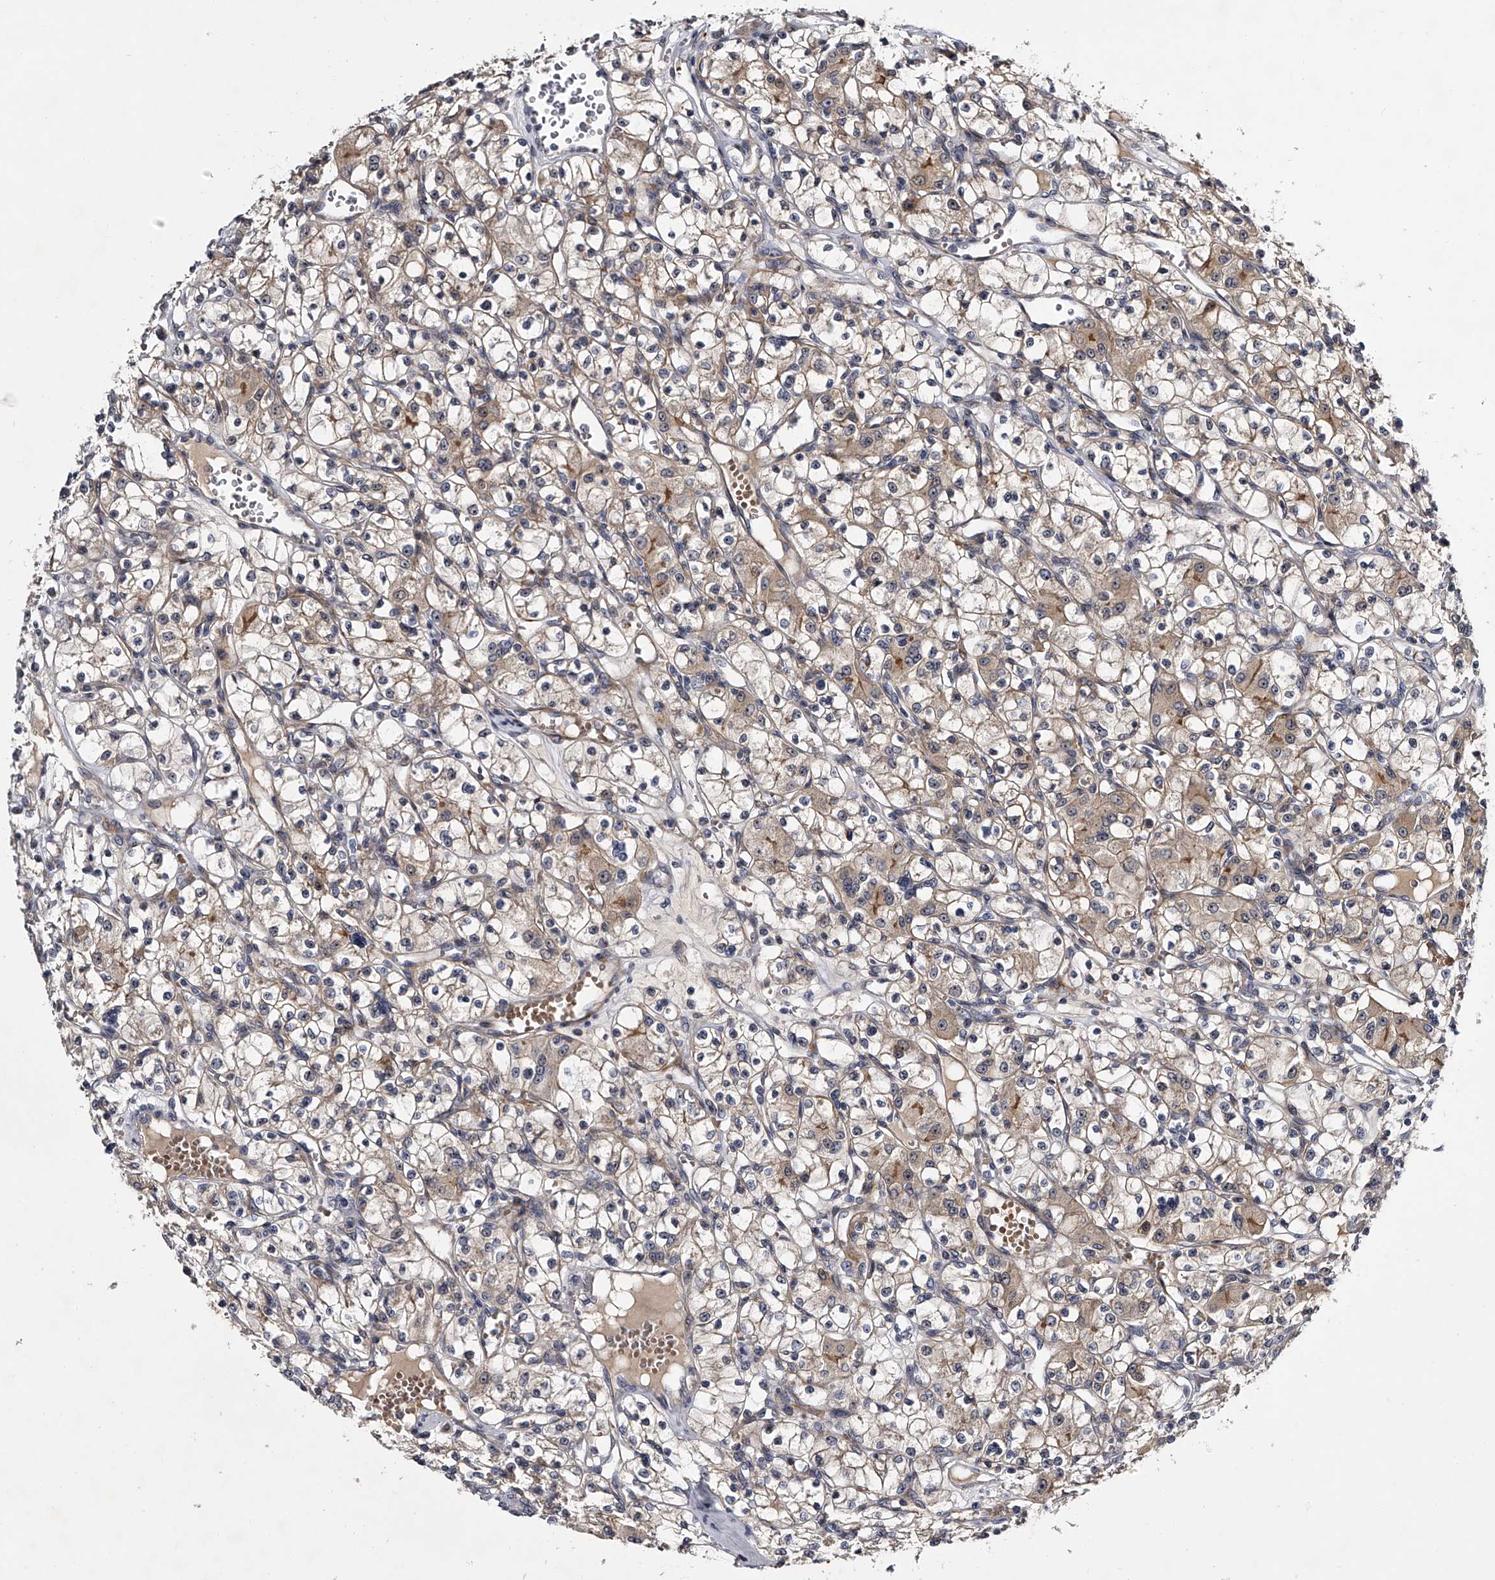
{"staining": {"intensity": "weak", "quantity": "<25%", "location": "cytoplasmic/membranous,nuclear"}, "tissue": "renal cancer", "cell_type": "Tumor cells", "image_type": "cancer", "snomed": [{"axis": "morphology", "description": "Adenocarcinoma, NOS"}, {"axis": "topography", "description": "Kidney"}], "caption": "An image of human renal cancer (adenocarcinoma) is negative for staining in tumor cells.", "gene": "MDN1", "patient": {"sex": "female", "age": 59}}